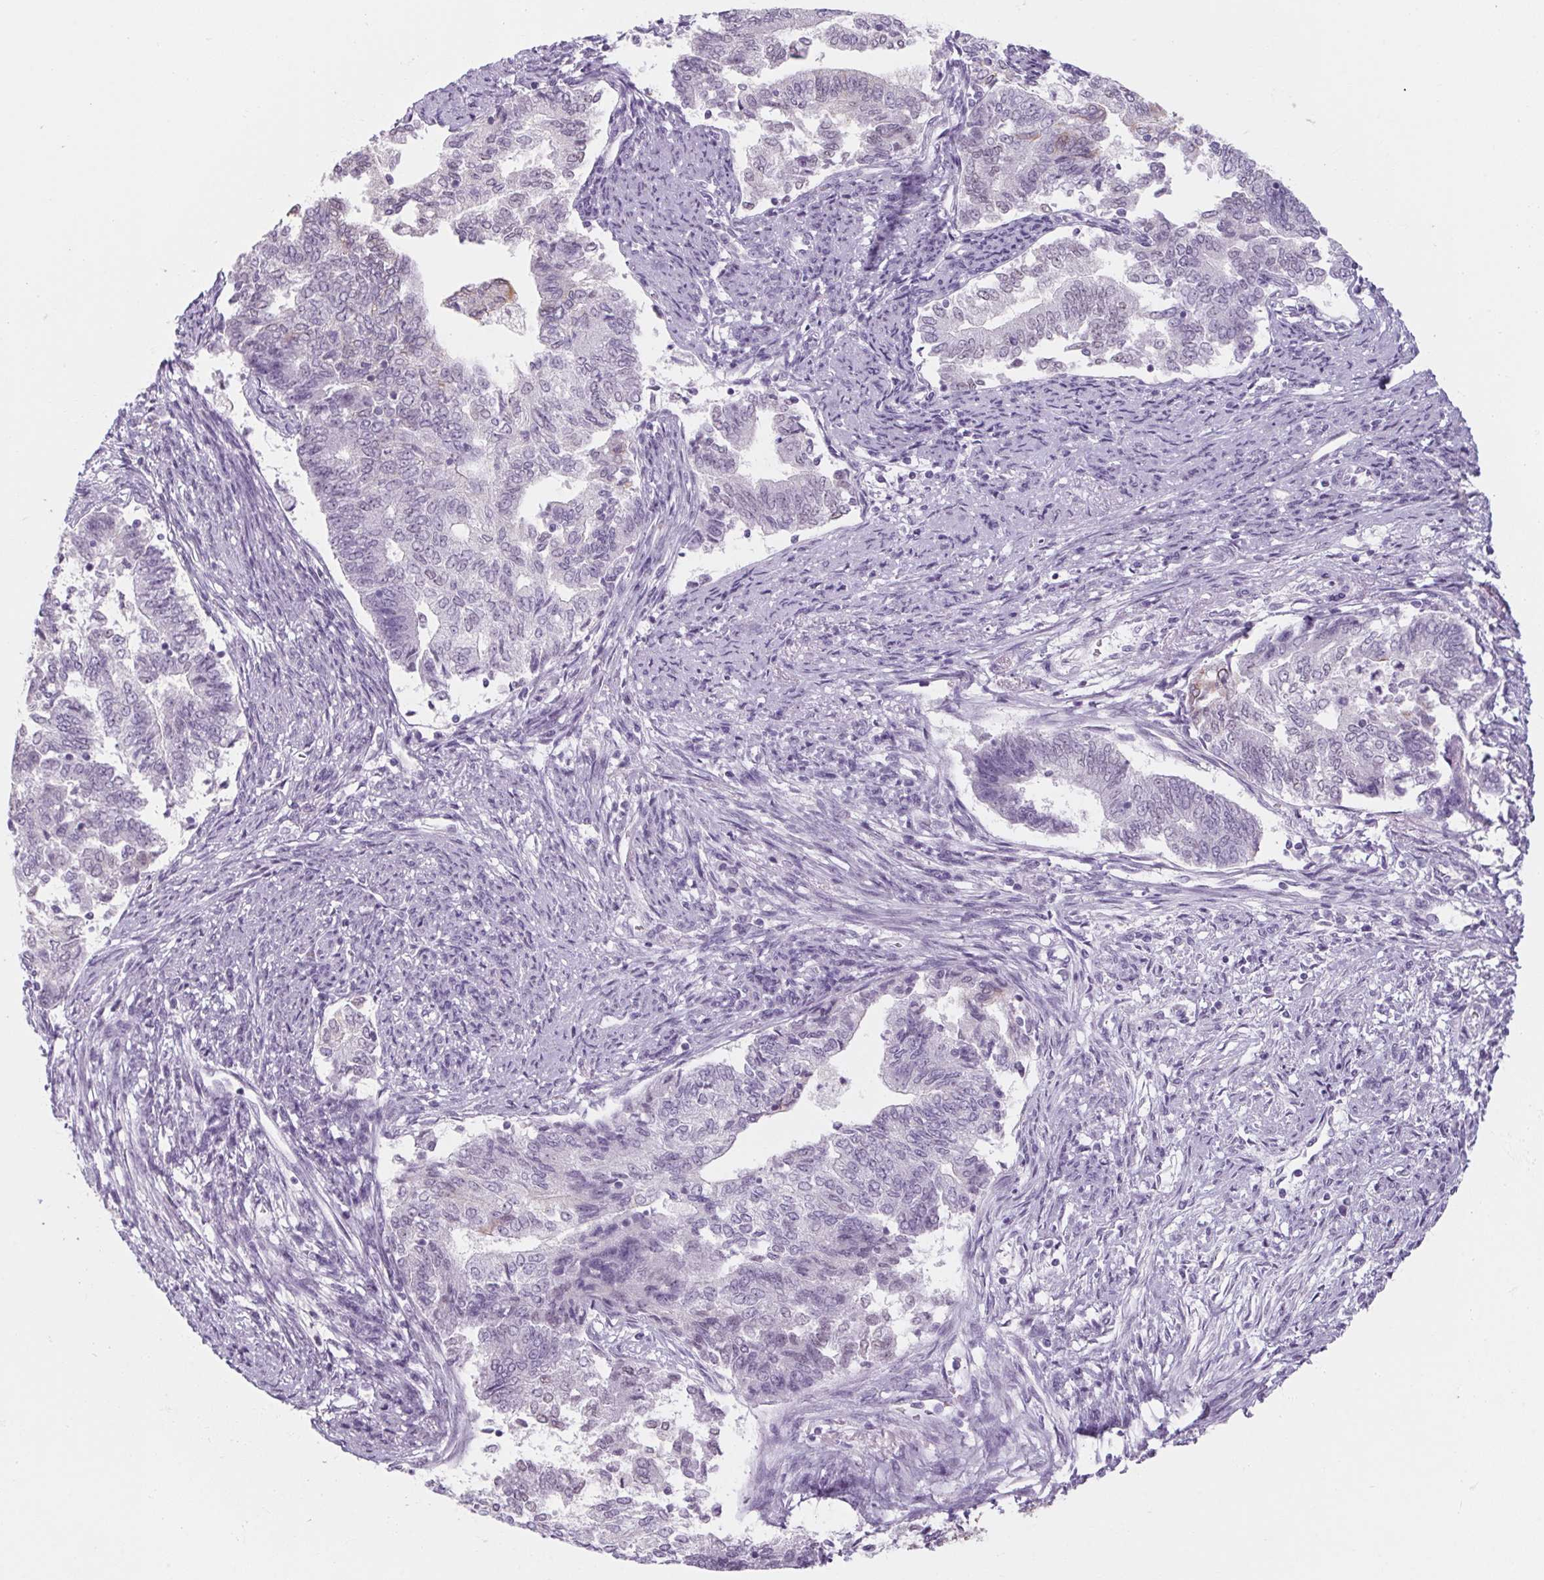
{"staining": {"intensity": "negative", "quantity": "none", "location": "none"}, "tissue": "endometrial cancer", "cell_type": "Tumor cells", "image_type": "cancer", "snomed": [{"axis": "morphology", "description": "Adenocarcinoma, NOS"}, {"axis": "topography", "description": "Endometrium"}], "caption": "Histopathology image shows no protein staining in tumor cells of adenocarcinoma (endometrial) tissue.", "gene": "RPTN", "patient": {"sex": "female", "age": 65}}